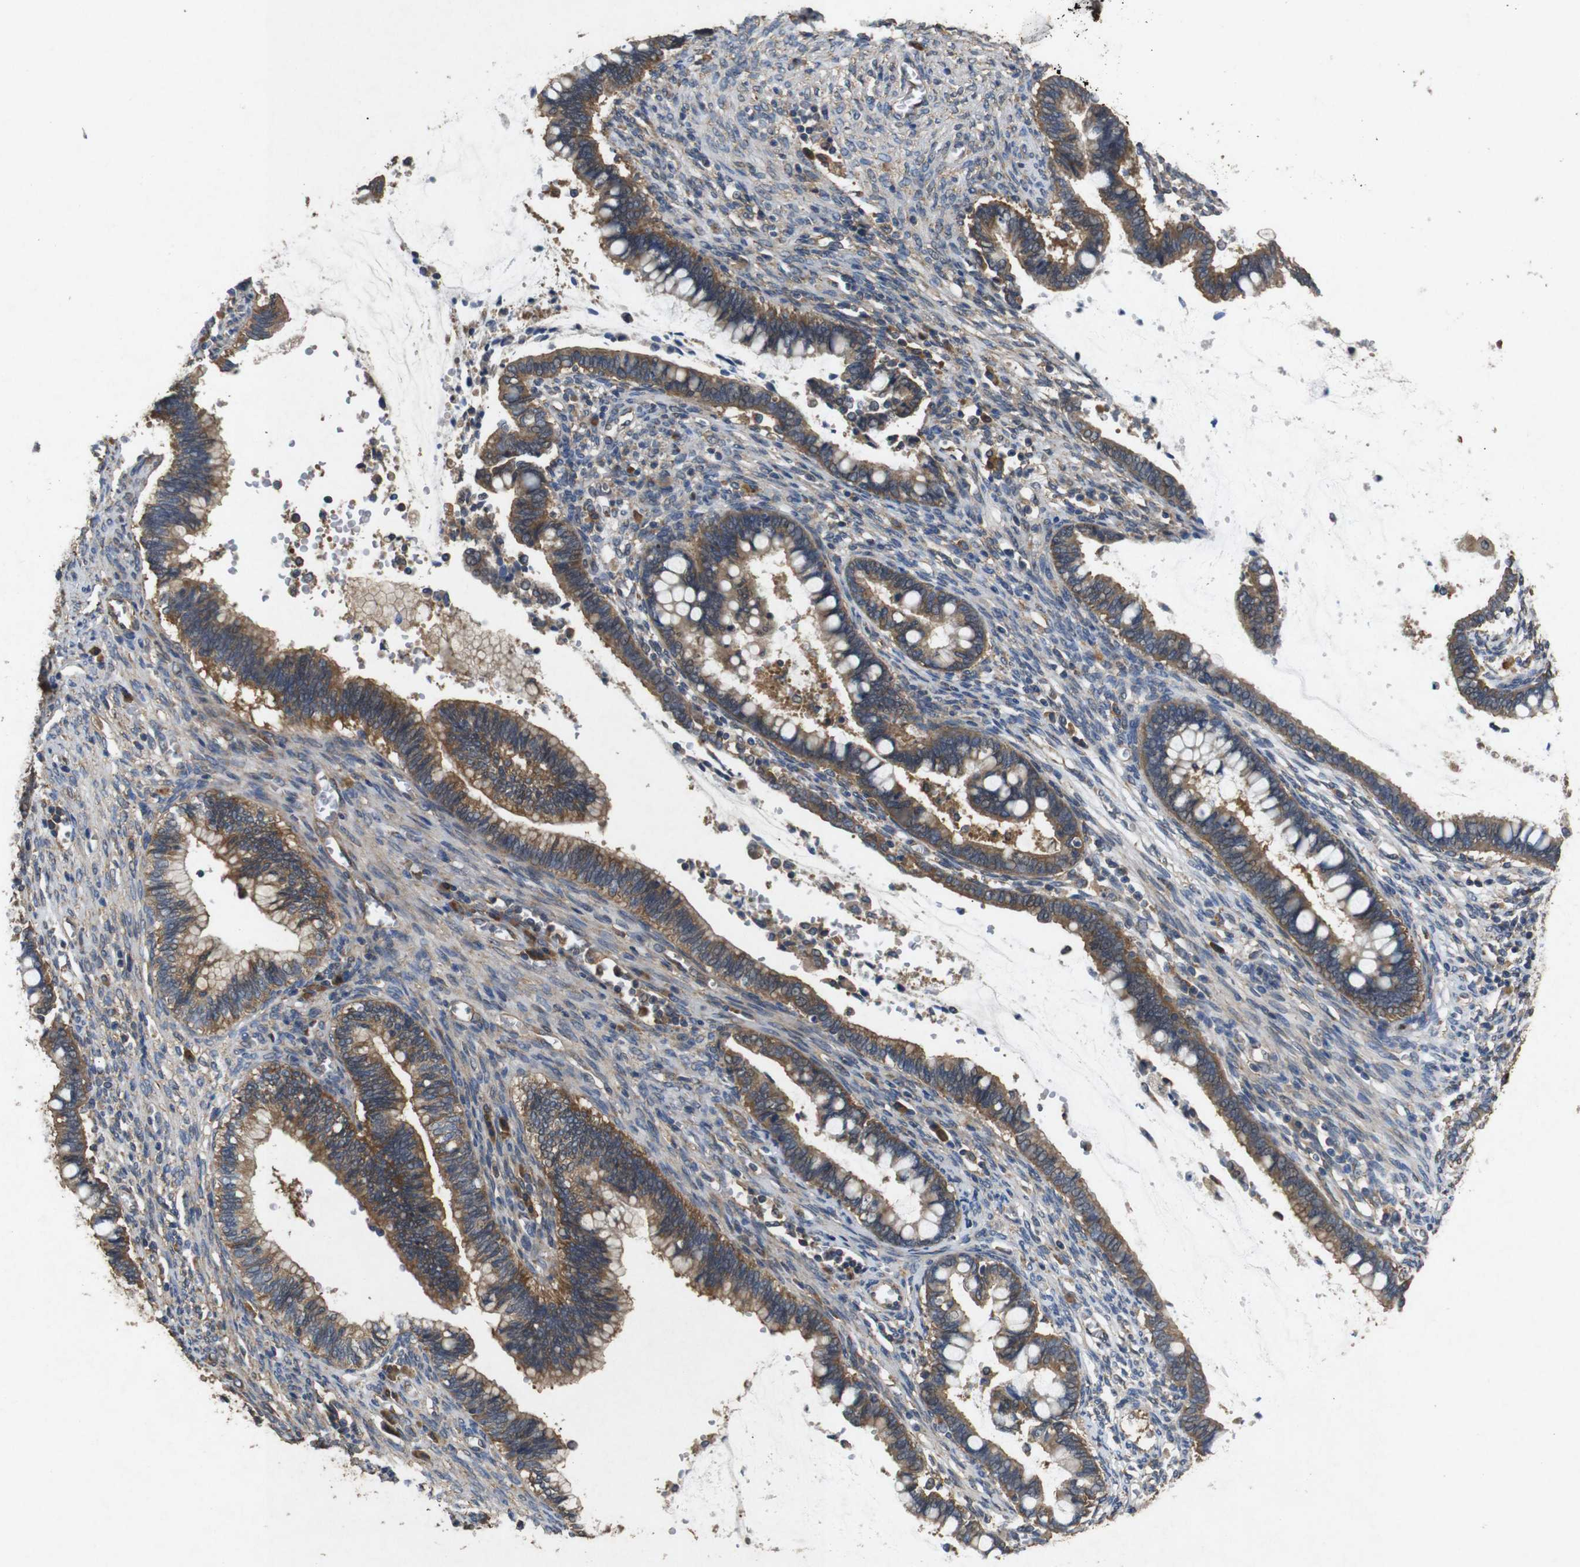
{"staining": {"intensity": "moderate", "quantity": "25%-75%", "location": "cytoplasmic/membranous"}, "tissue": "cervical cancer", "cell_type": "Tumor cells", "image_type": "cancer", "snomed": [{"axis": "morphology", "description": "Adenocarcinoma, NOS"}, {"axis": "topography", "description": "Cervix"}], "caption": "Tumor cells reveal moderate cytoplasmic/membranous positivity in about 25%-75% of cells in cervical cancer.", "gene": "BNIP3", "patient": {"sex": "female", "age": 44}}